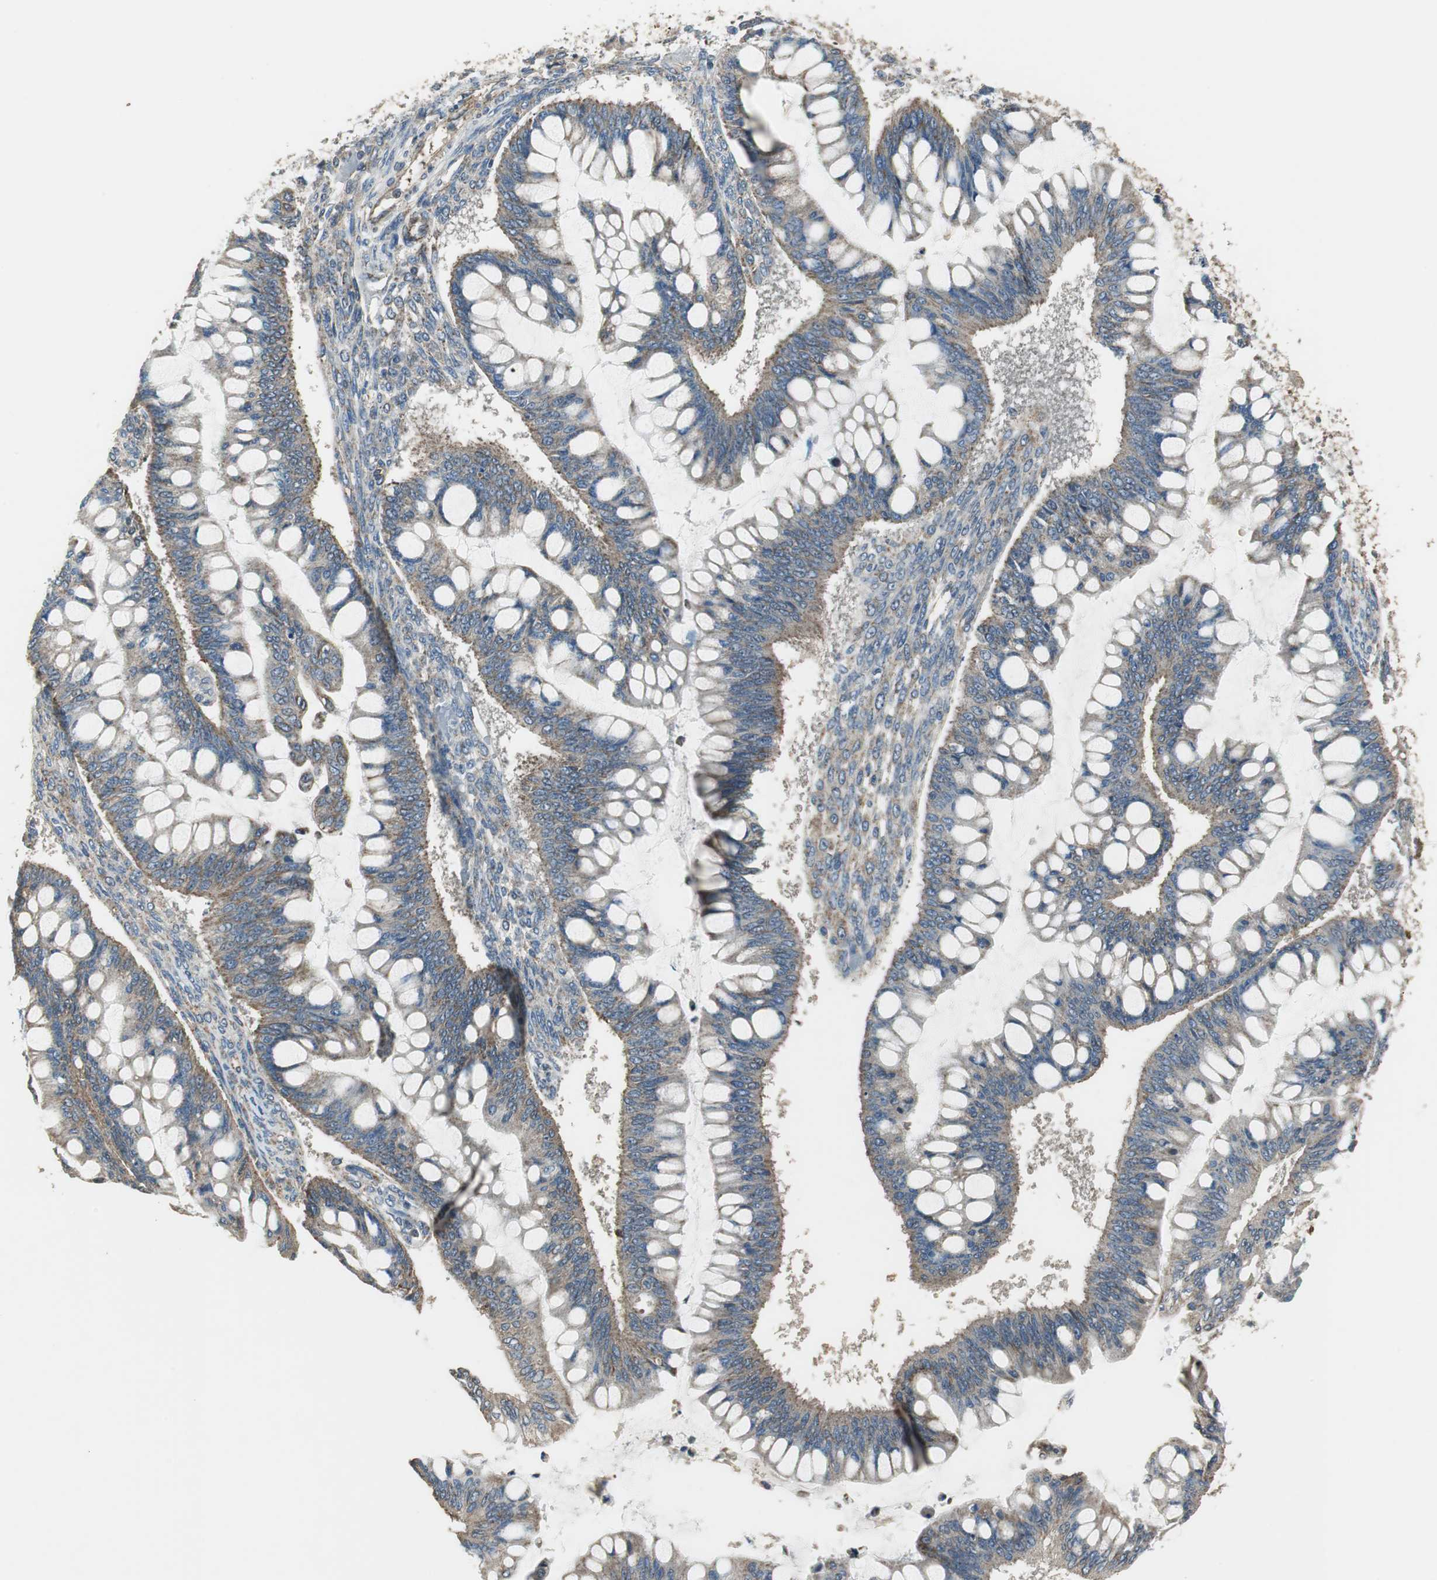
{"staining": {"intensity": "moderate", "quantity": ">75%", "location": "cytoplasmic/membranous"}, "tissue": "ovarian cancer", "cell_type": "Tumor cells", "image_type": "cancer", "snomed": [{"axis": "morphology", "description": "Cystadenocarcinoma, mucinous, NOS"}, {"axis": "topography", "description": "Ovary"}], "caption": "A micrograph of mucinous cystadenocarcinoma (ovarian) stained for a protein demonstrates moderate cytoplasmic/membranous brown staining in tumor cells. (DAB IHC, brown staining for protein, blue staining for nuclei).", "gene": "MSTO1", "patient": {"sex": "female", "age": 73}}